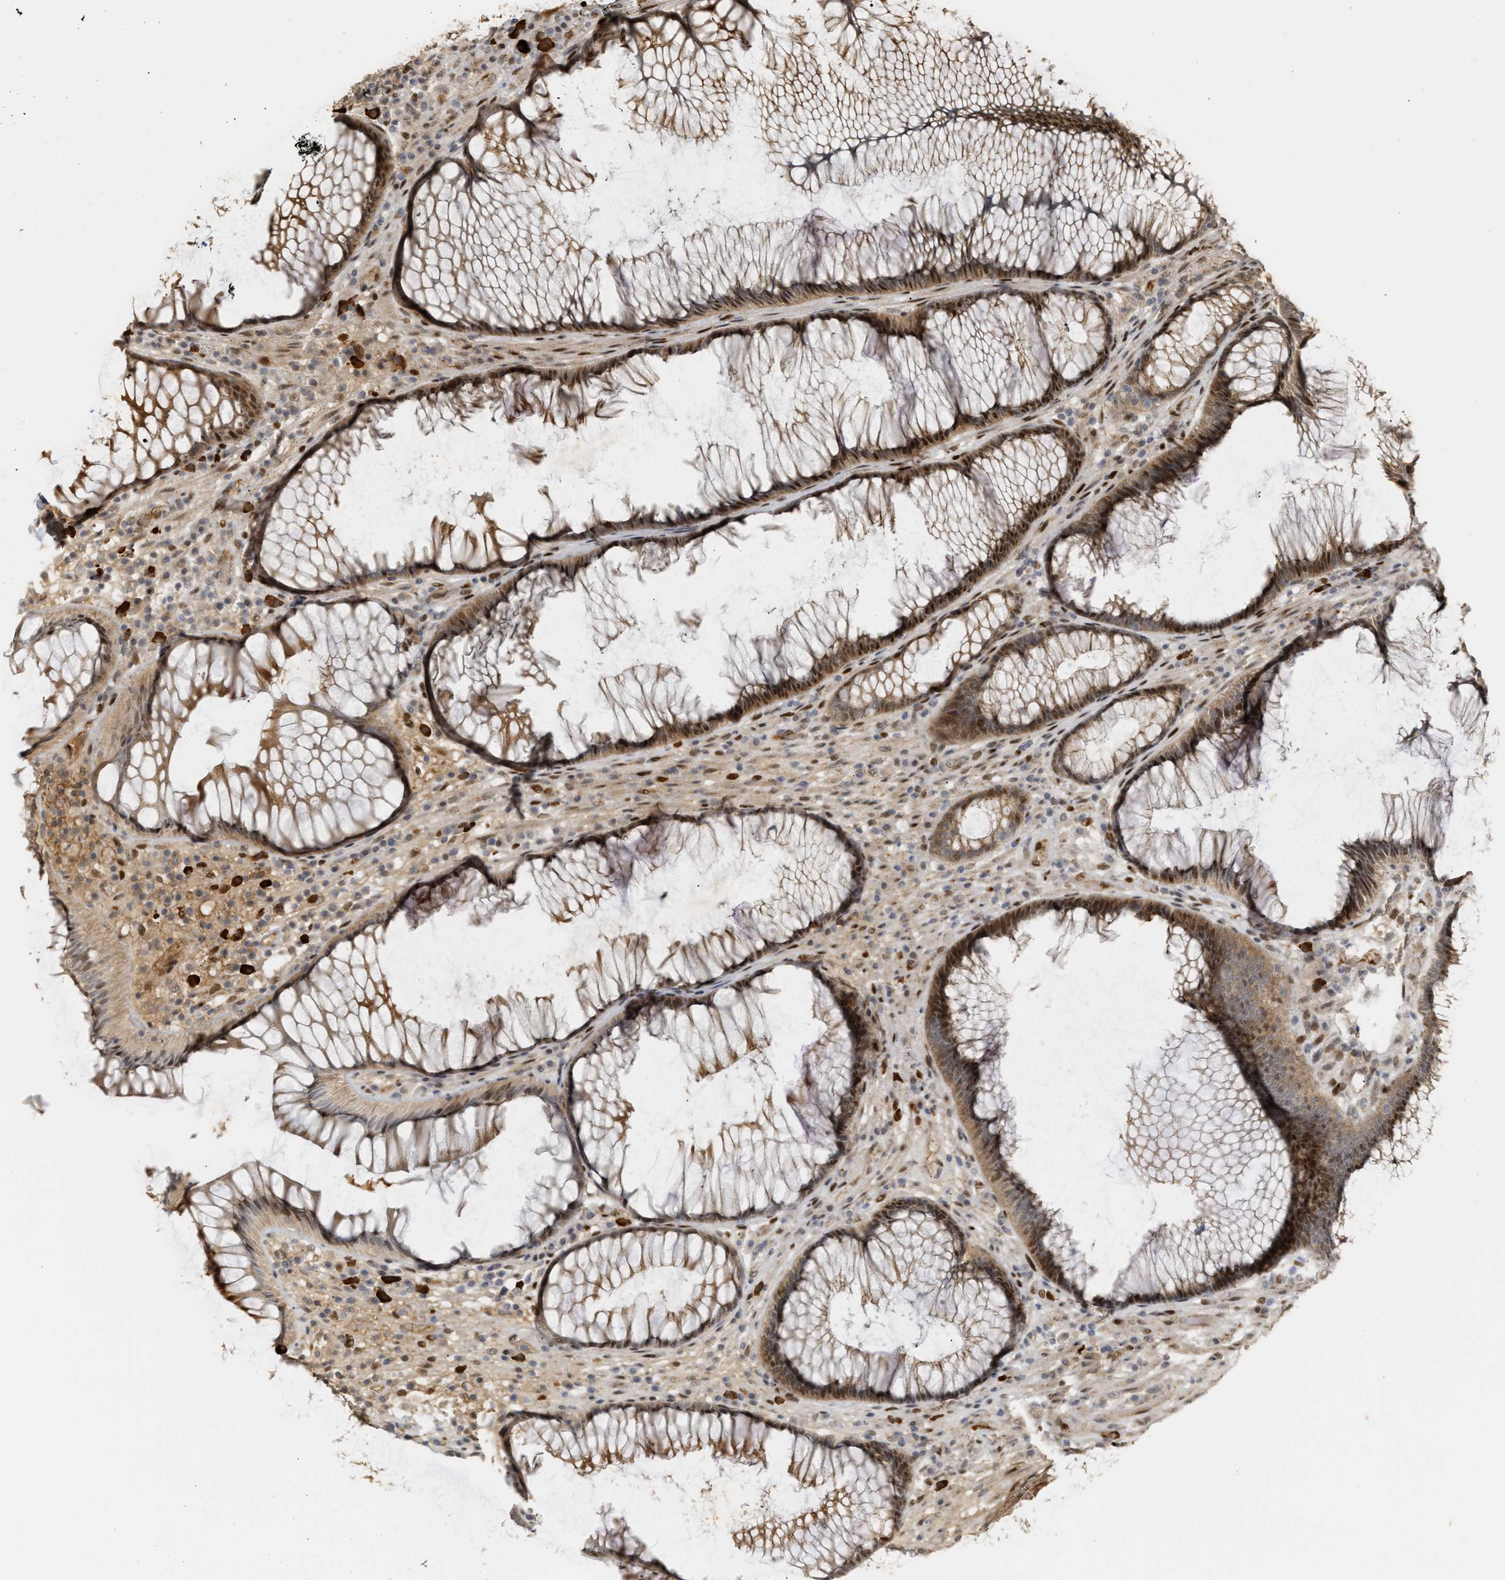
{"staining": {"intensity": "strong", "quantity": ">75%", "location": "cytoplasmic/membranous,nuclear"}, "tissue": "rectum", "cell_type": "Glandular cells", "image_type": "normal", "snomed": [{"axis": "morphology", "description": "Normal tissue, NOS"}, {"axis": "topography", "description": "Rectum"}], "caption": "This is a micrograph of IHC staining of benign rectum, which shows strong expression in the cytoplasmic/membranous,nuclear of glandular cells.", "gene": "ZFAND5", "patient": {"sex": "male", "age": 51}}